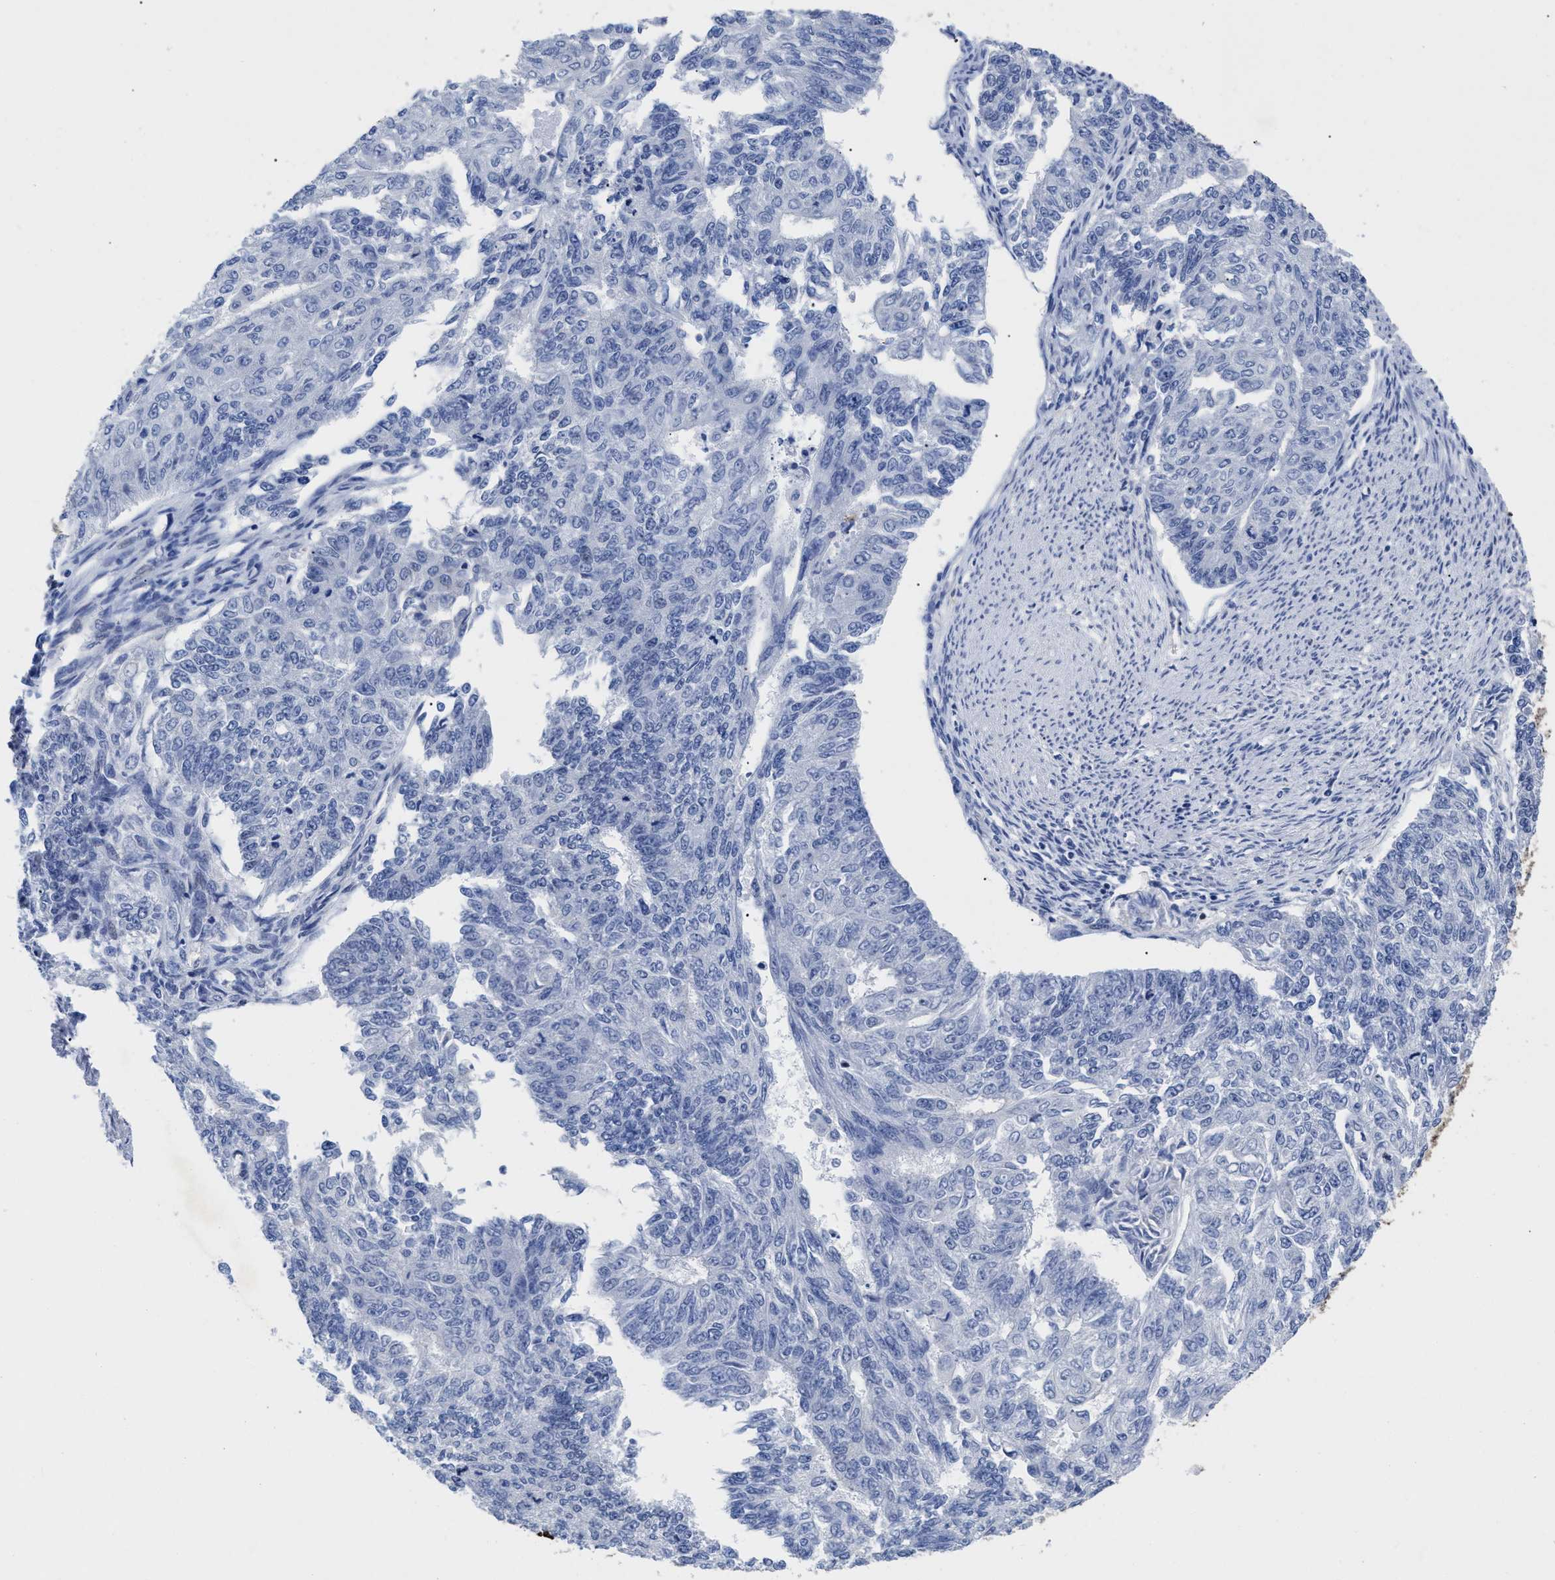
{"staining": {"intensity": "negative", "quantity": "none", "location": "none"}, "tissue": "endometrial cancer", "cell_type": "Tumor cells", "image_type": "cancer", "snomed": [{"axis": "morphology", "description": "Adenocarcinoma, NOS"}, {"axis": "topography", "description": "Endometrium"}], "caption": "DAB (3,3'-diaminobenzidine) immunohistochemical staining of endometrial cancer (adenocarcinoma) displays no significant expression in tumor cells.", "gene": "CALHM3", "patient": {"sex": "female", "age": 32}}